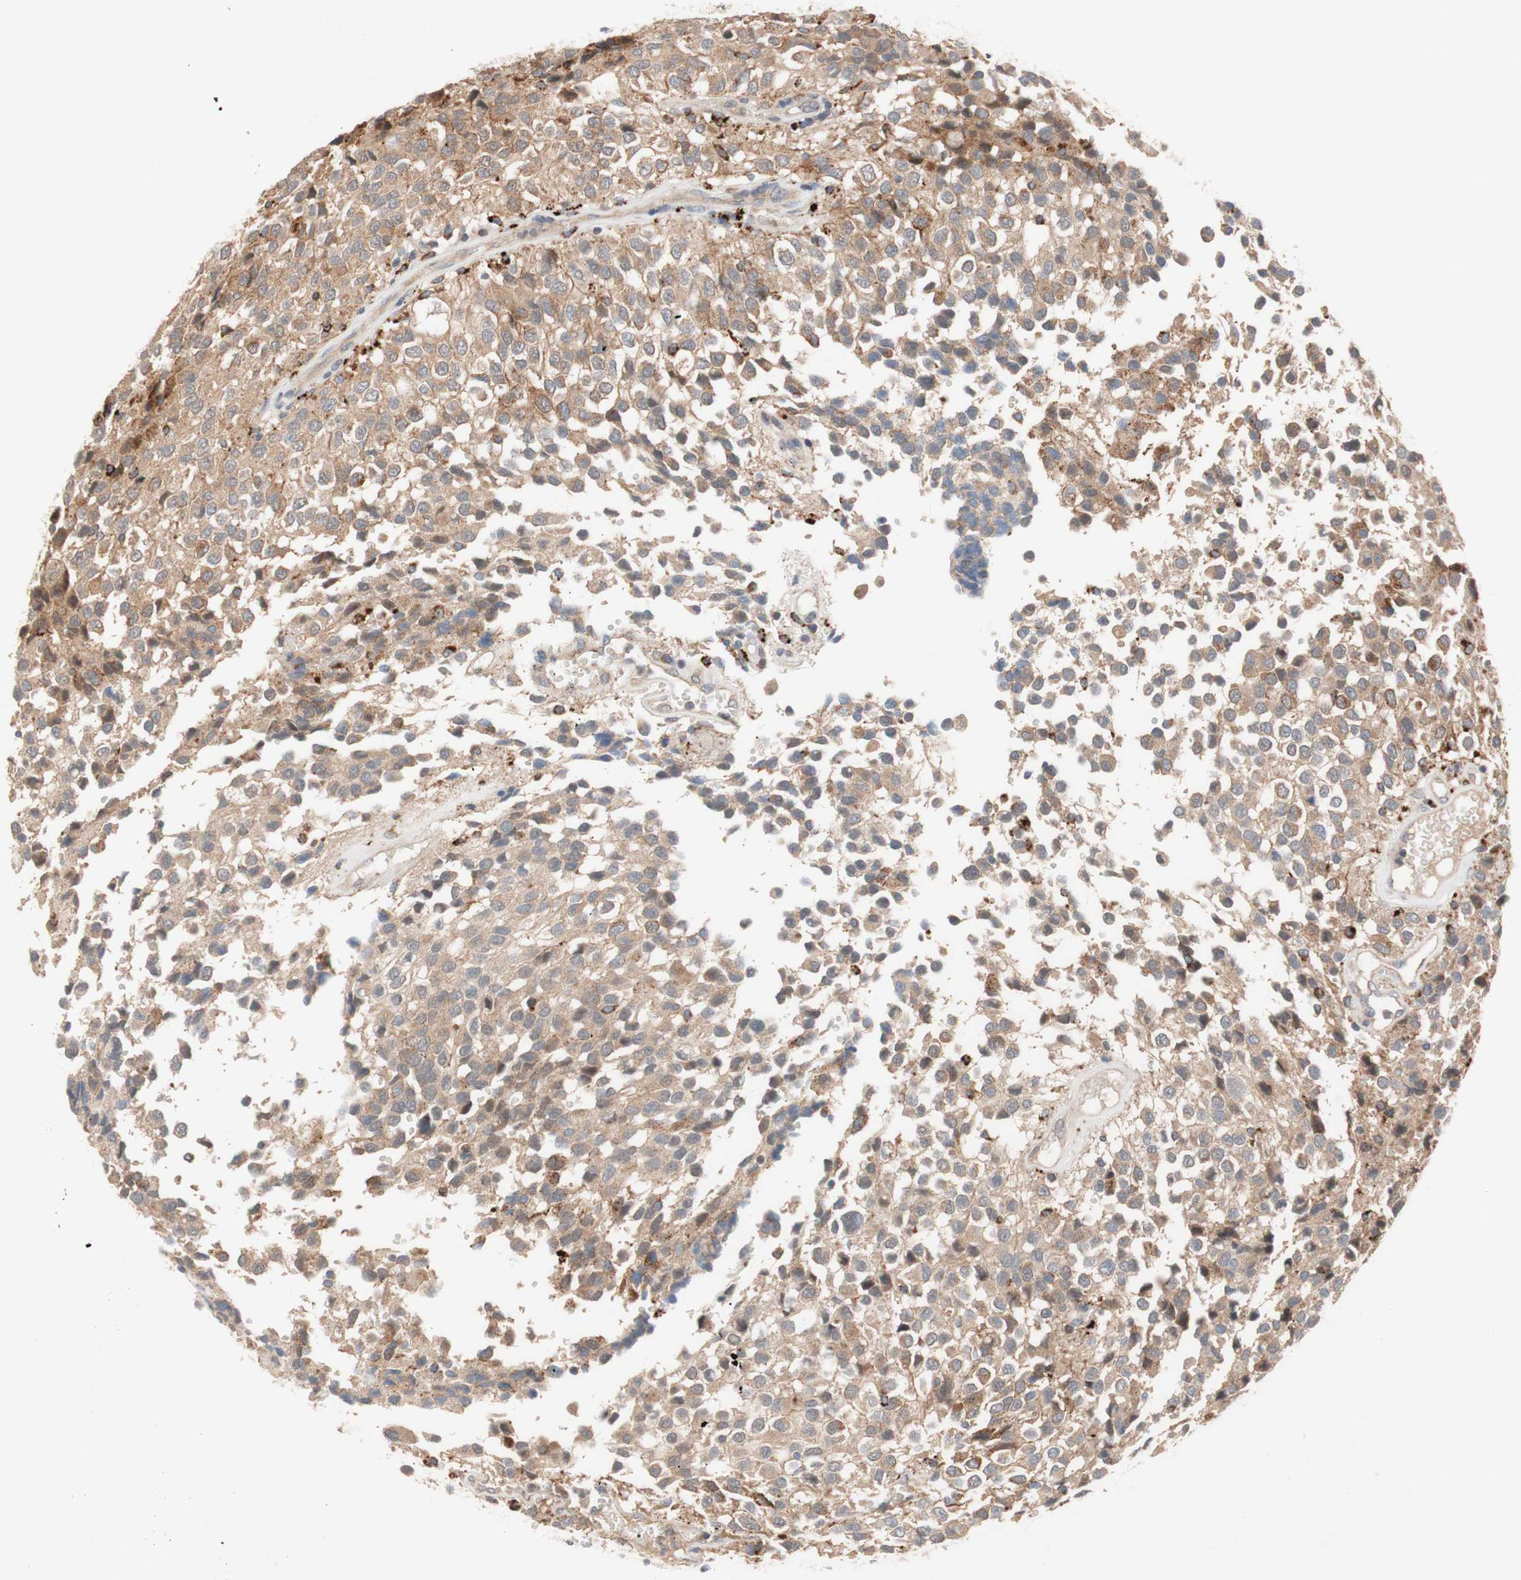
{"staining": {"intensity": "moderate", "quantity": ">75%", "location": "cytoplasmic/membranous"}, "tissue": "glioma", "cell_type": "Tumor cells", "image_type": "cancer", "snomed": [{"axis": "morphology", "description": "Glioma, malignant, High grade"}, {"axis": "topography", "description": "Brain"}], "caption": "About >75% of tumor cells in glioma exhibit moderate cytoplasmic/membranous protein positivity as visualized by brown immunohistochemical staining.", "gene": "PEX2", "patient": {"sex": "male", "age": 32}}